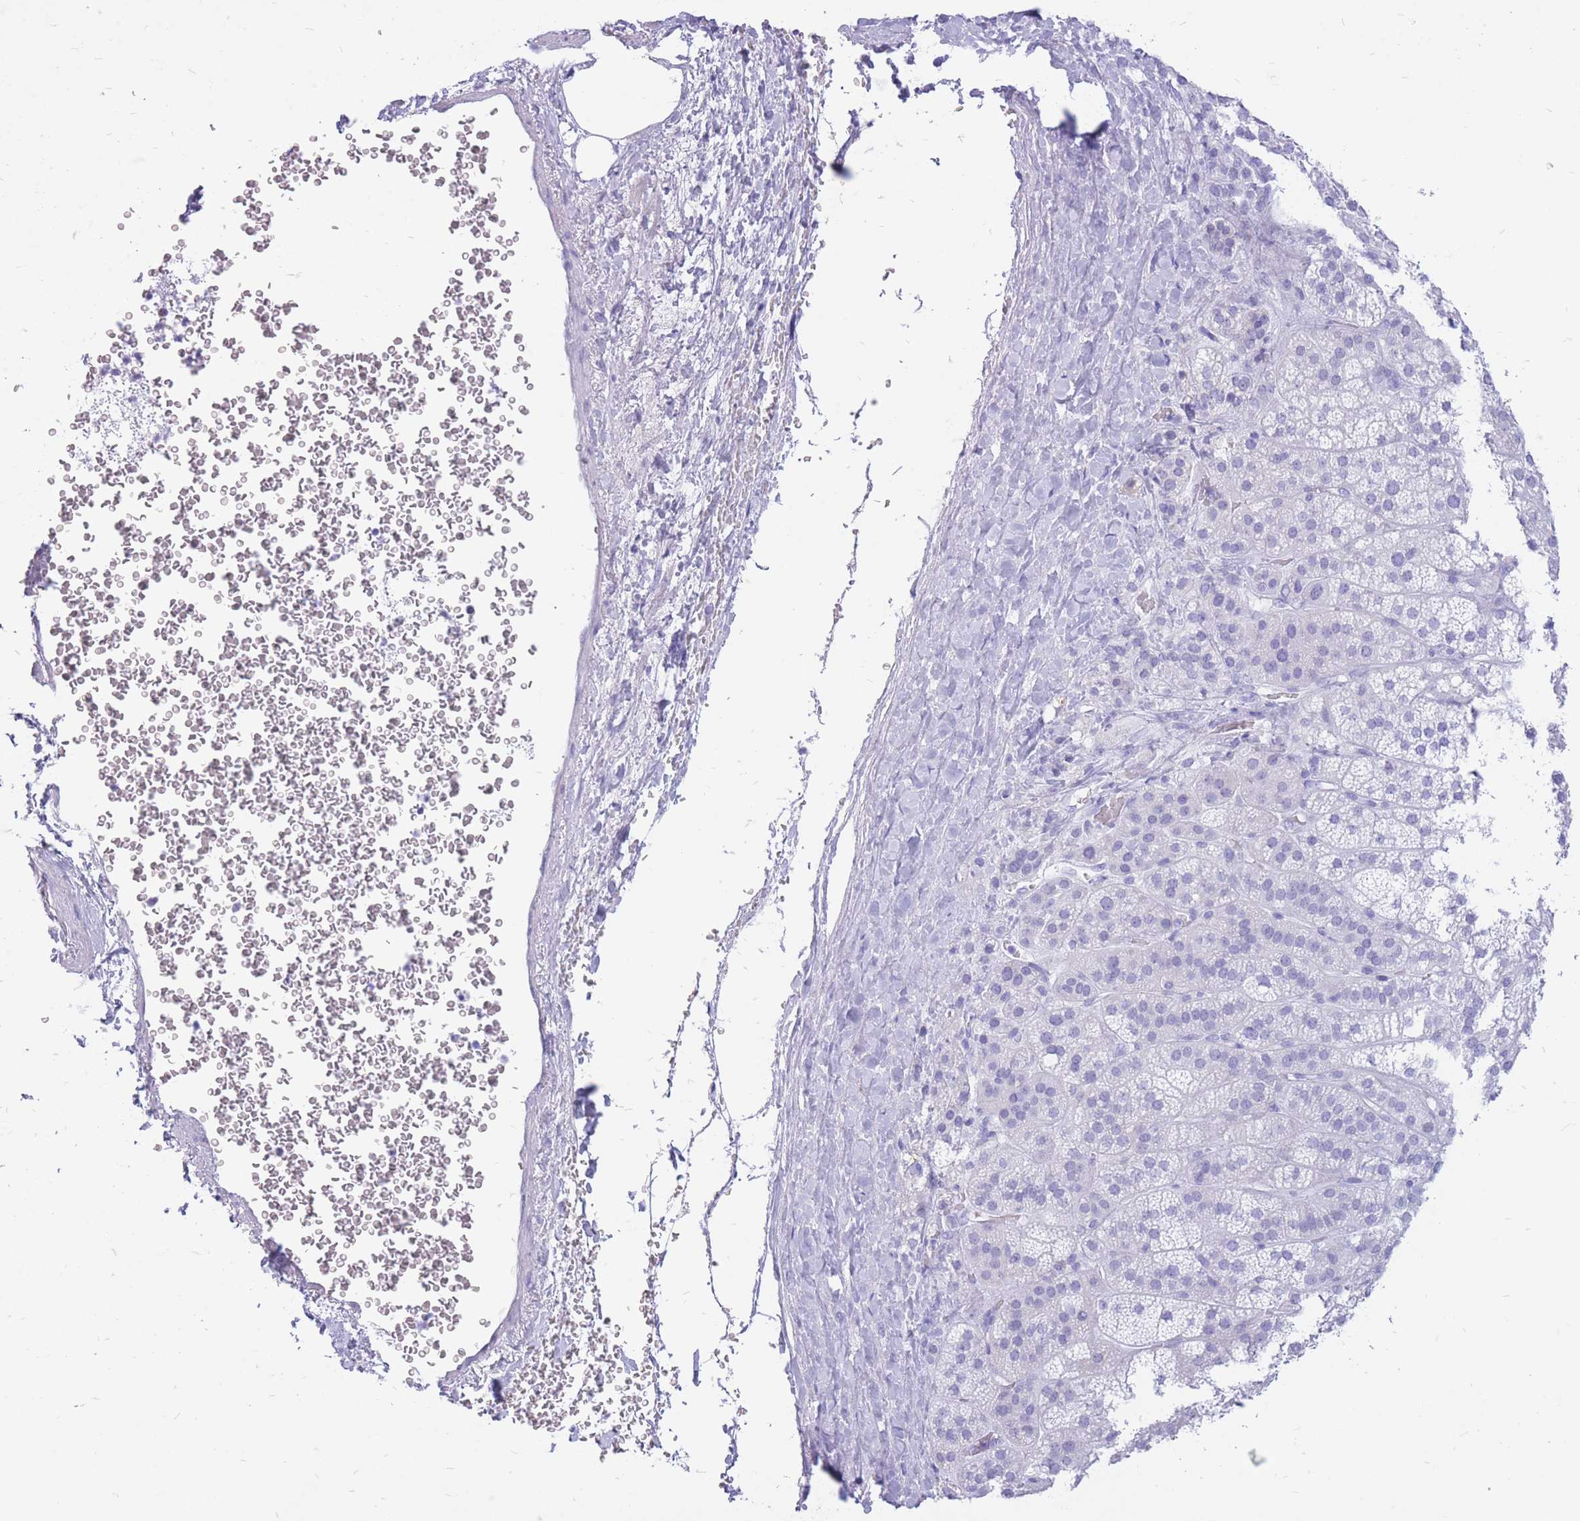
{"staining": {"intensity": "negative", "quantity": "none", "location": "none"}, "tissue": "adrenal gland", "cell_type": "Glandular cells", "image_type": "normal", "snomed": [{"axis": "morphology", "description": "Normal tissue, NOS"}, {"axis": "topography", "description": "Adrenal gland"}], "caption": "This histopathology image is of normal adrenal gland stained with IHC to label a protein in brown with the nuclei are counter-stained blue. There is no expression in glandular cells. The staining was performed using DAB (3,3'-diaminobenzidine) to visualize the protein expression in brown, while the nuclei were stained in blue with hematoxylin (Magnification: 20x).", "gene": "ZFP37", "patient": {"sex": "female", "age": 70}}